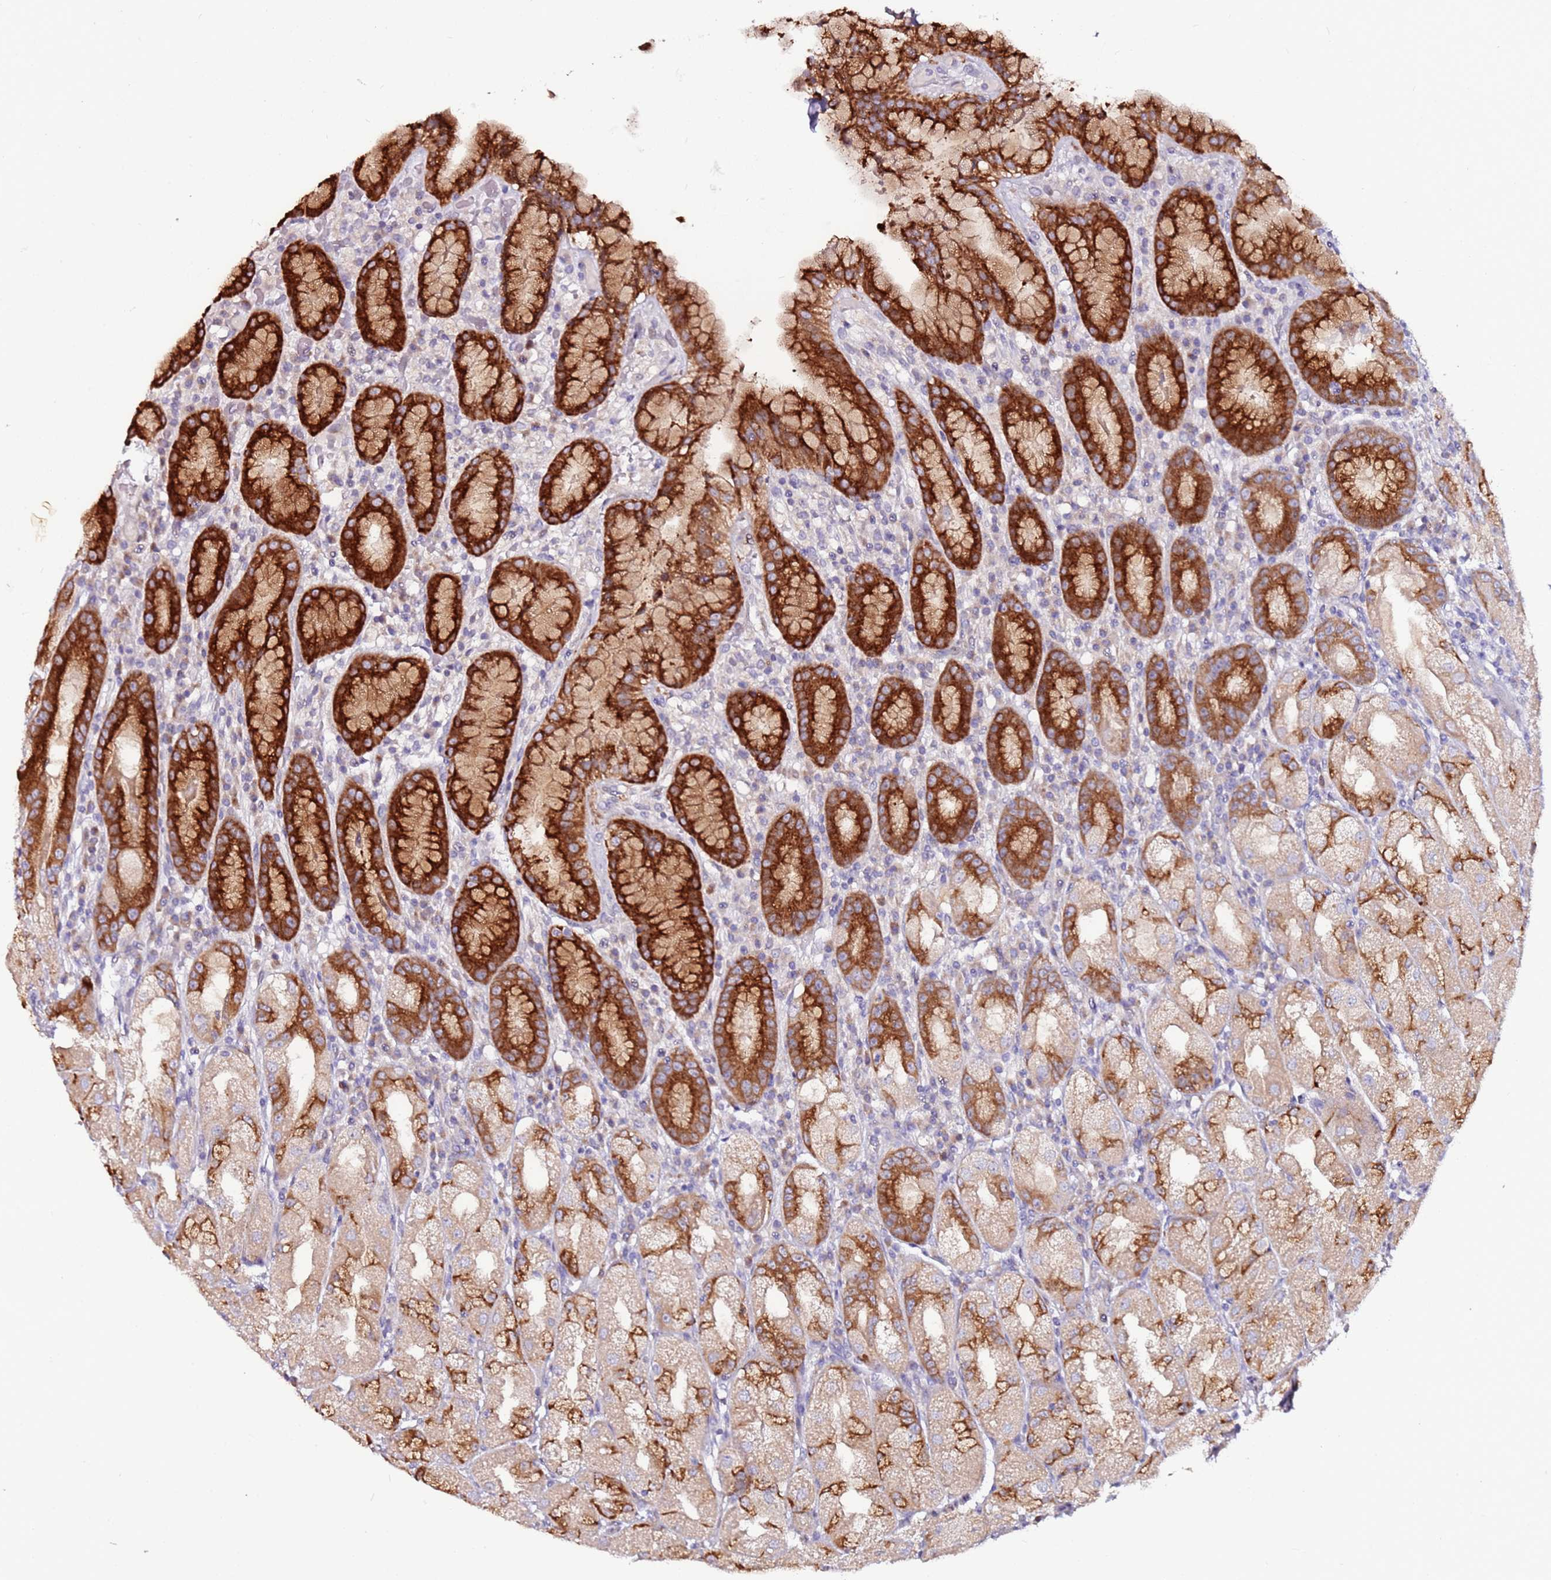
{"staining": {"intensity": "strong", "quantity": "25%-75%", "location": "cytoplasmic/membranous"}, "tissue": "stomach", "cell_type": "Glandular cells", "image_type": "normal", "snomed": [{"axis": "morphology", "description": "Normal tissue, NOS"}, {"axis": "topography", "description": "Stomach, upper"}], "caption": "The photomicrograph exhibits immunohistochemical staining of unremarkable stomach. There is strong cytoplasmic/membranous positivity is present in approximately 25%-75% of glandular cells. (DAB (3,3'-diaminobenzidine) IHC with brightfield microscopy, high magnification).", "gene": "SRRM5", "patient": {"sex": "male", "age": 52}}